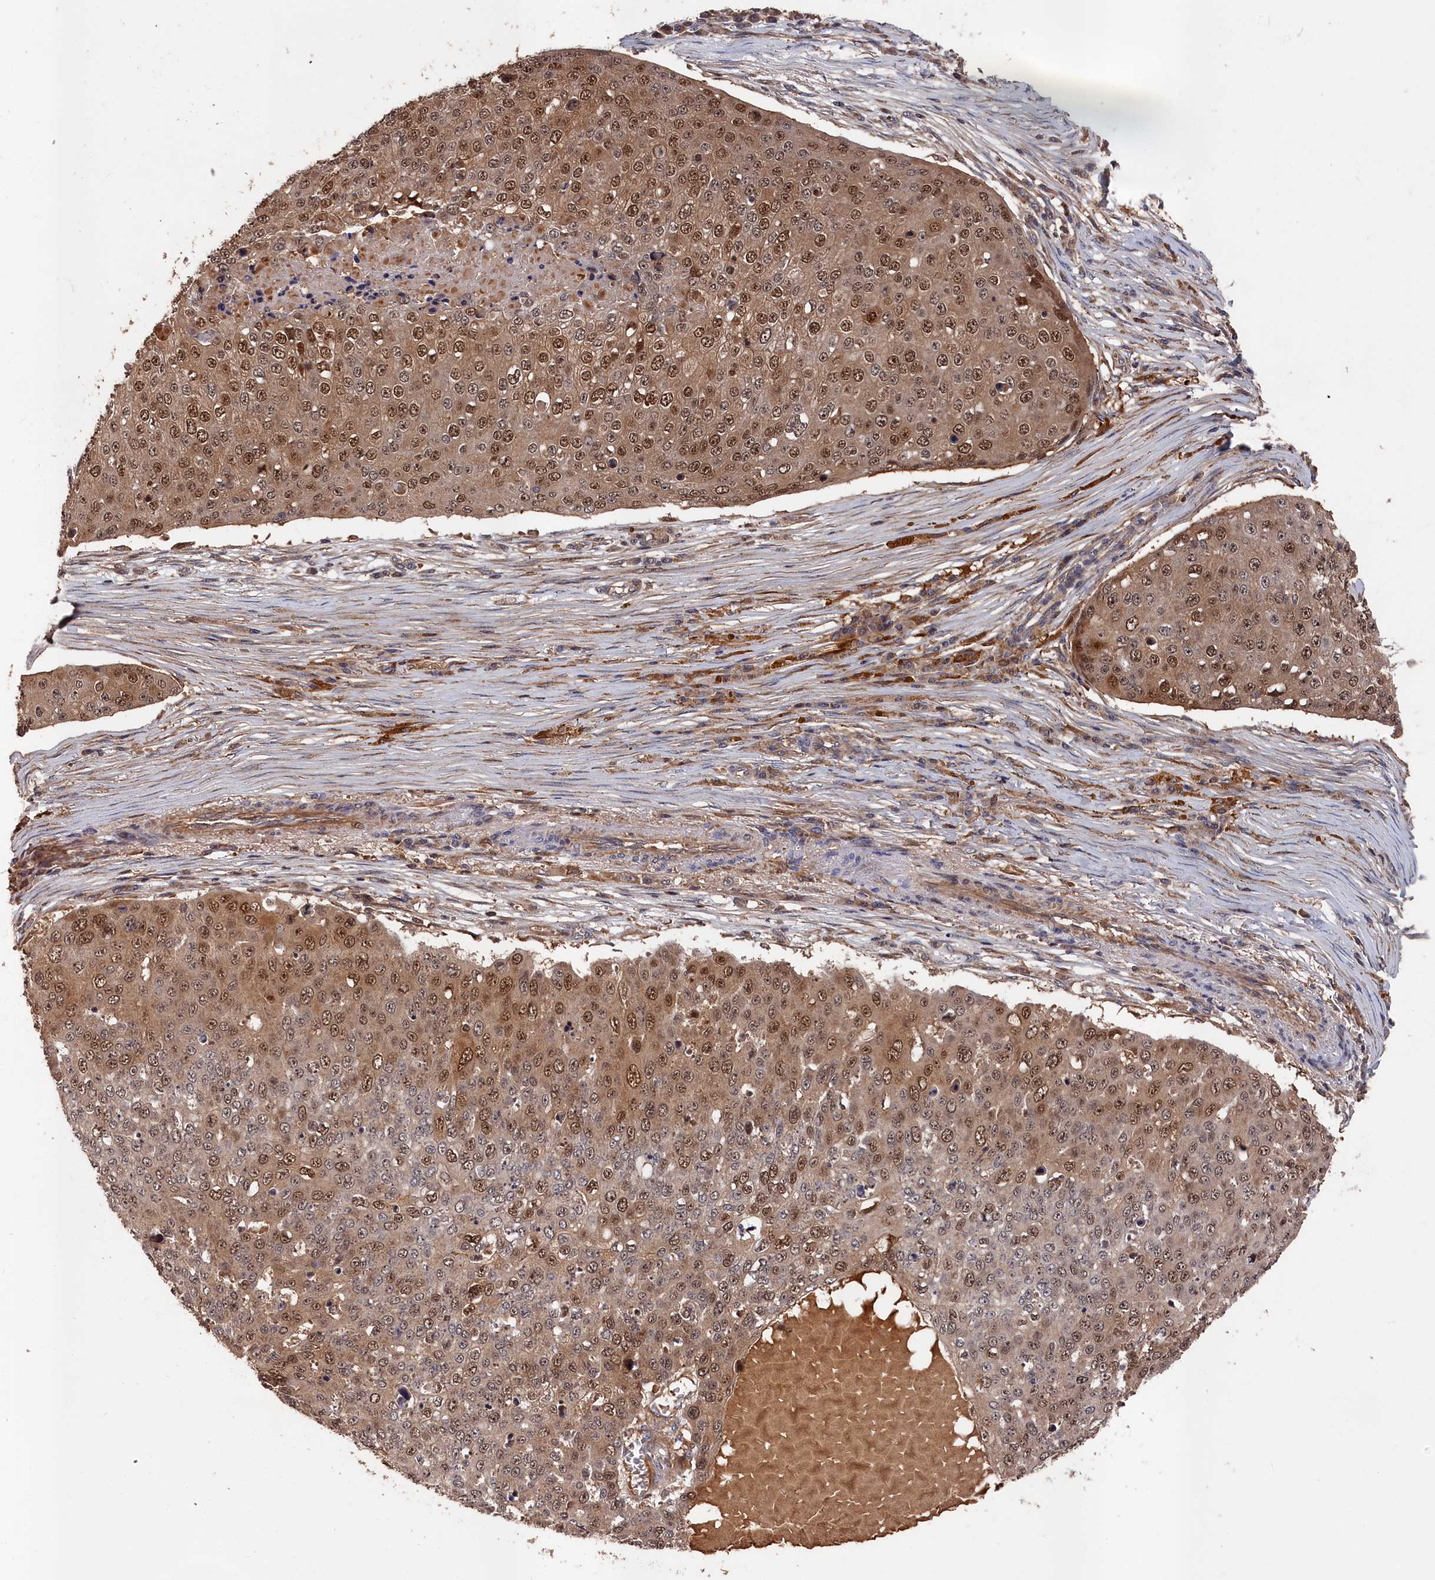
{"staining": {"intensity": "moderate", "quantity": ">75%", "location": "nuclear"}, "tissue": "skin cancer", "cell_type": "Tumor cells", "image_type": "cancer", "snomed": [{"axis": "morphology", "description": "Squamous cell carcinoma, NOS"}, {"axis": "topography", "description": "Skin"}], "caption": "Immunohistochemistry (IHC) image of neoplastic tissue: human skin cancer (squamous cell carcinoma) stained using IHC demonstrates medium levels of moderate protein expression localized specifically in the nuclear of tumor cells, appearing as a nuclear brown color.", "gene": "RMI2", "patient": {"sex": "male", "age": 71}}